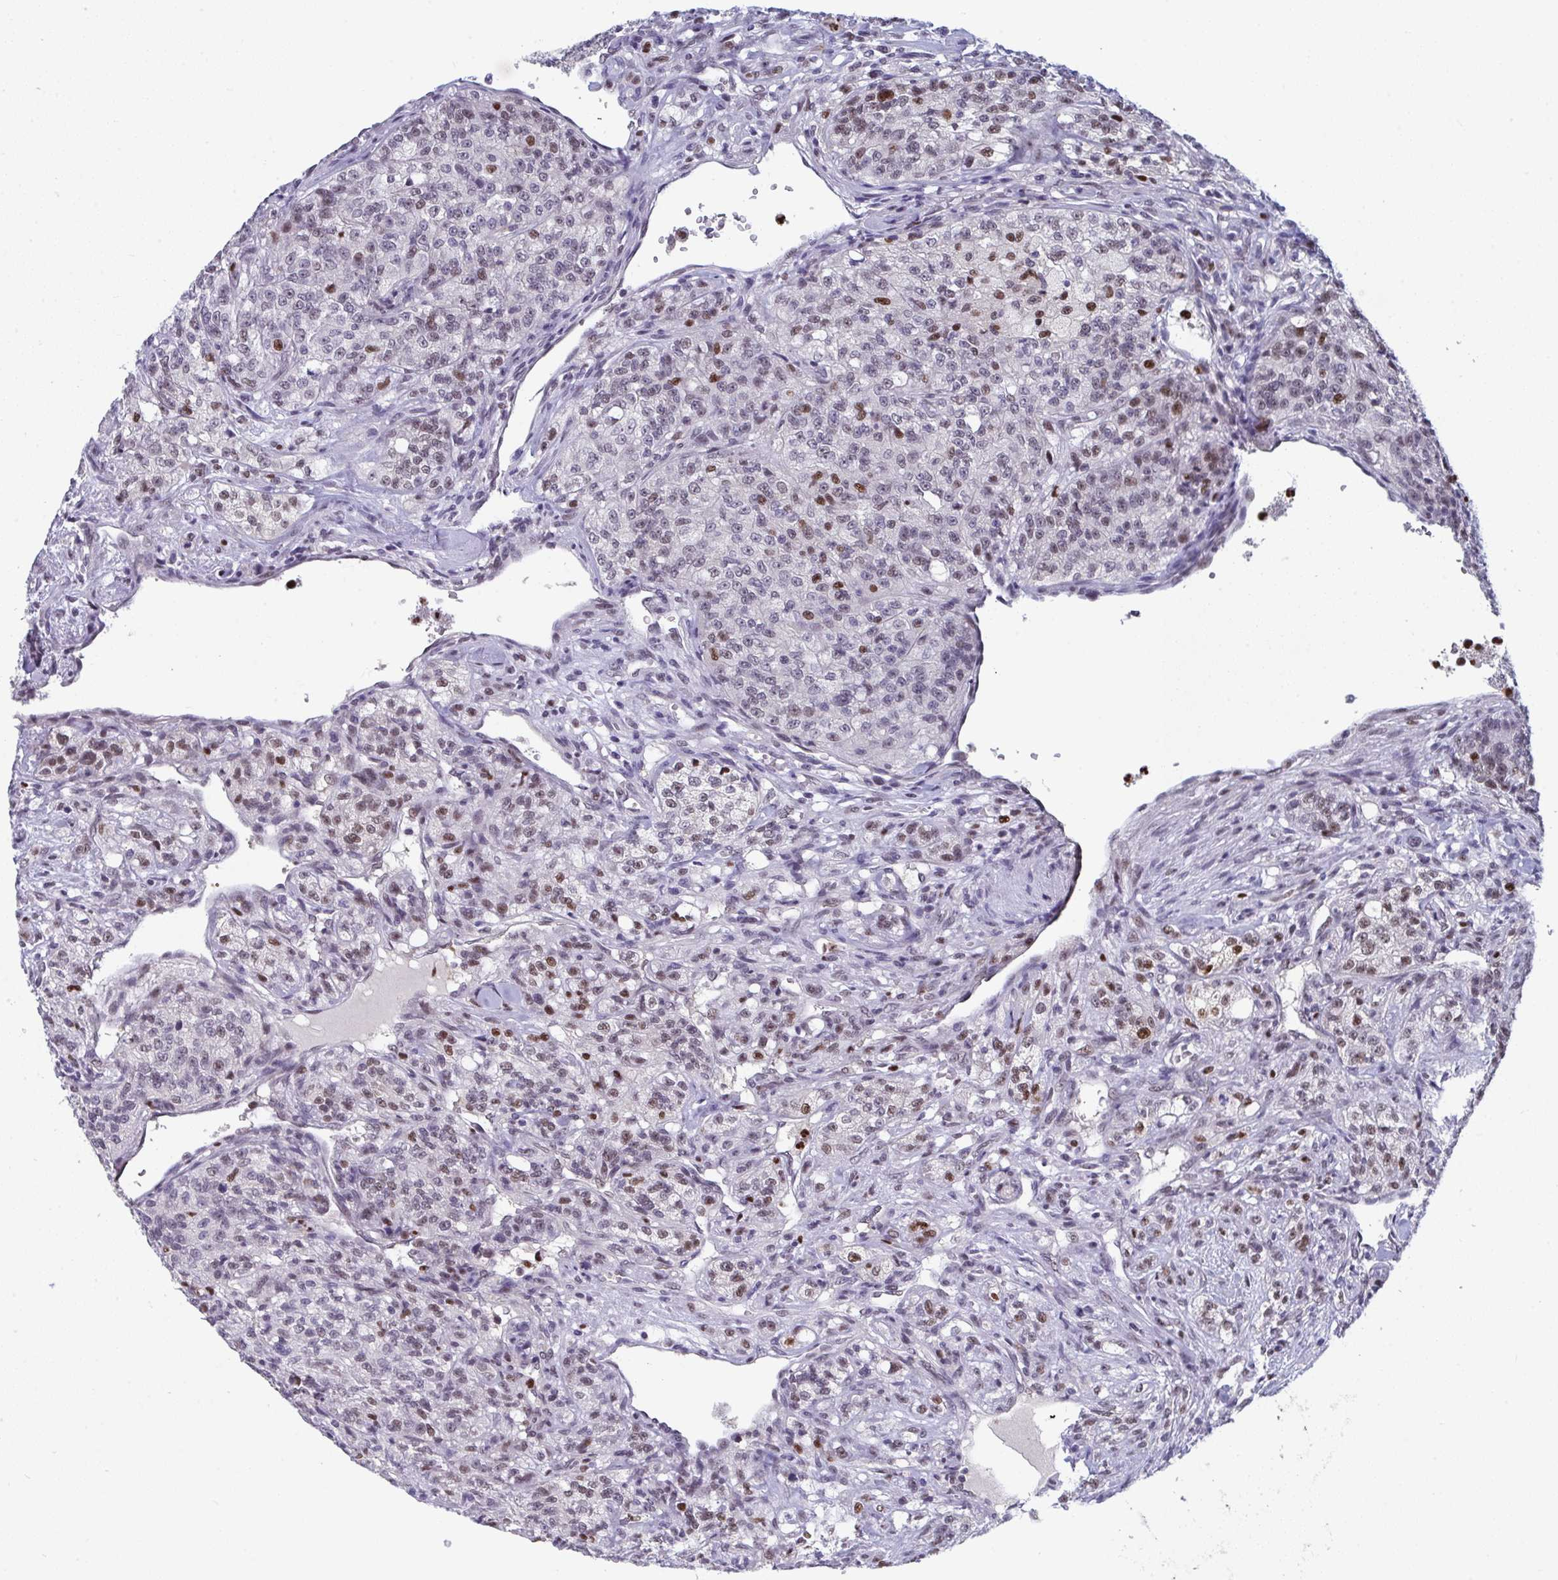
{"staining": {"intensity": "strong", "quantity": "<25%", "location": "nuclear"}, "tissue": "renal cancer", "cell_type": "Tumor cells", "image_type": "cancer", "snomed": [{"axis": "morphology", "description": "Adenocarcinoma, NOS"}, {"axis": "topography", "description": "Kidney"}], "caption": "Renal cancer (adenocarcinoma) stained for a protein (brown) reveals strong nuclear positive staining in about <25% of tumor cells.", "gene": "JDP2", "patient": {"sex": "female", "age": 63}}